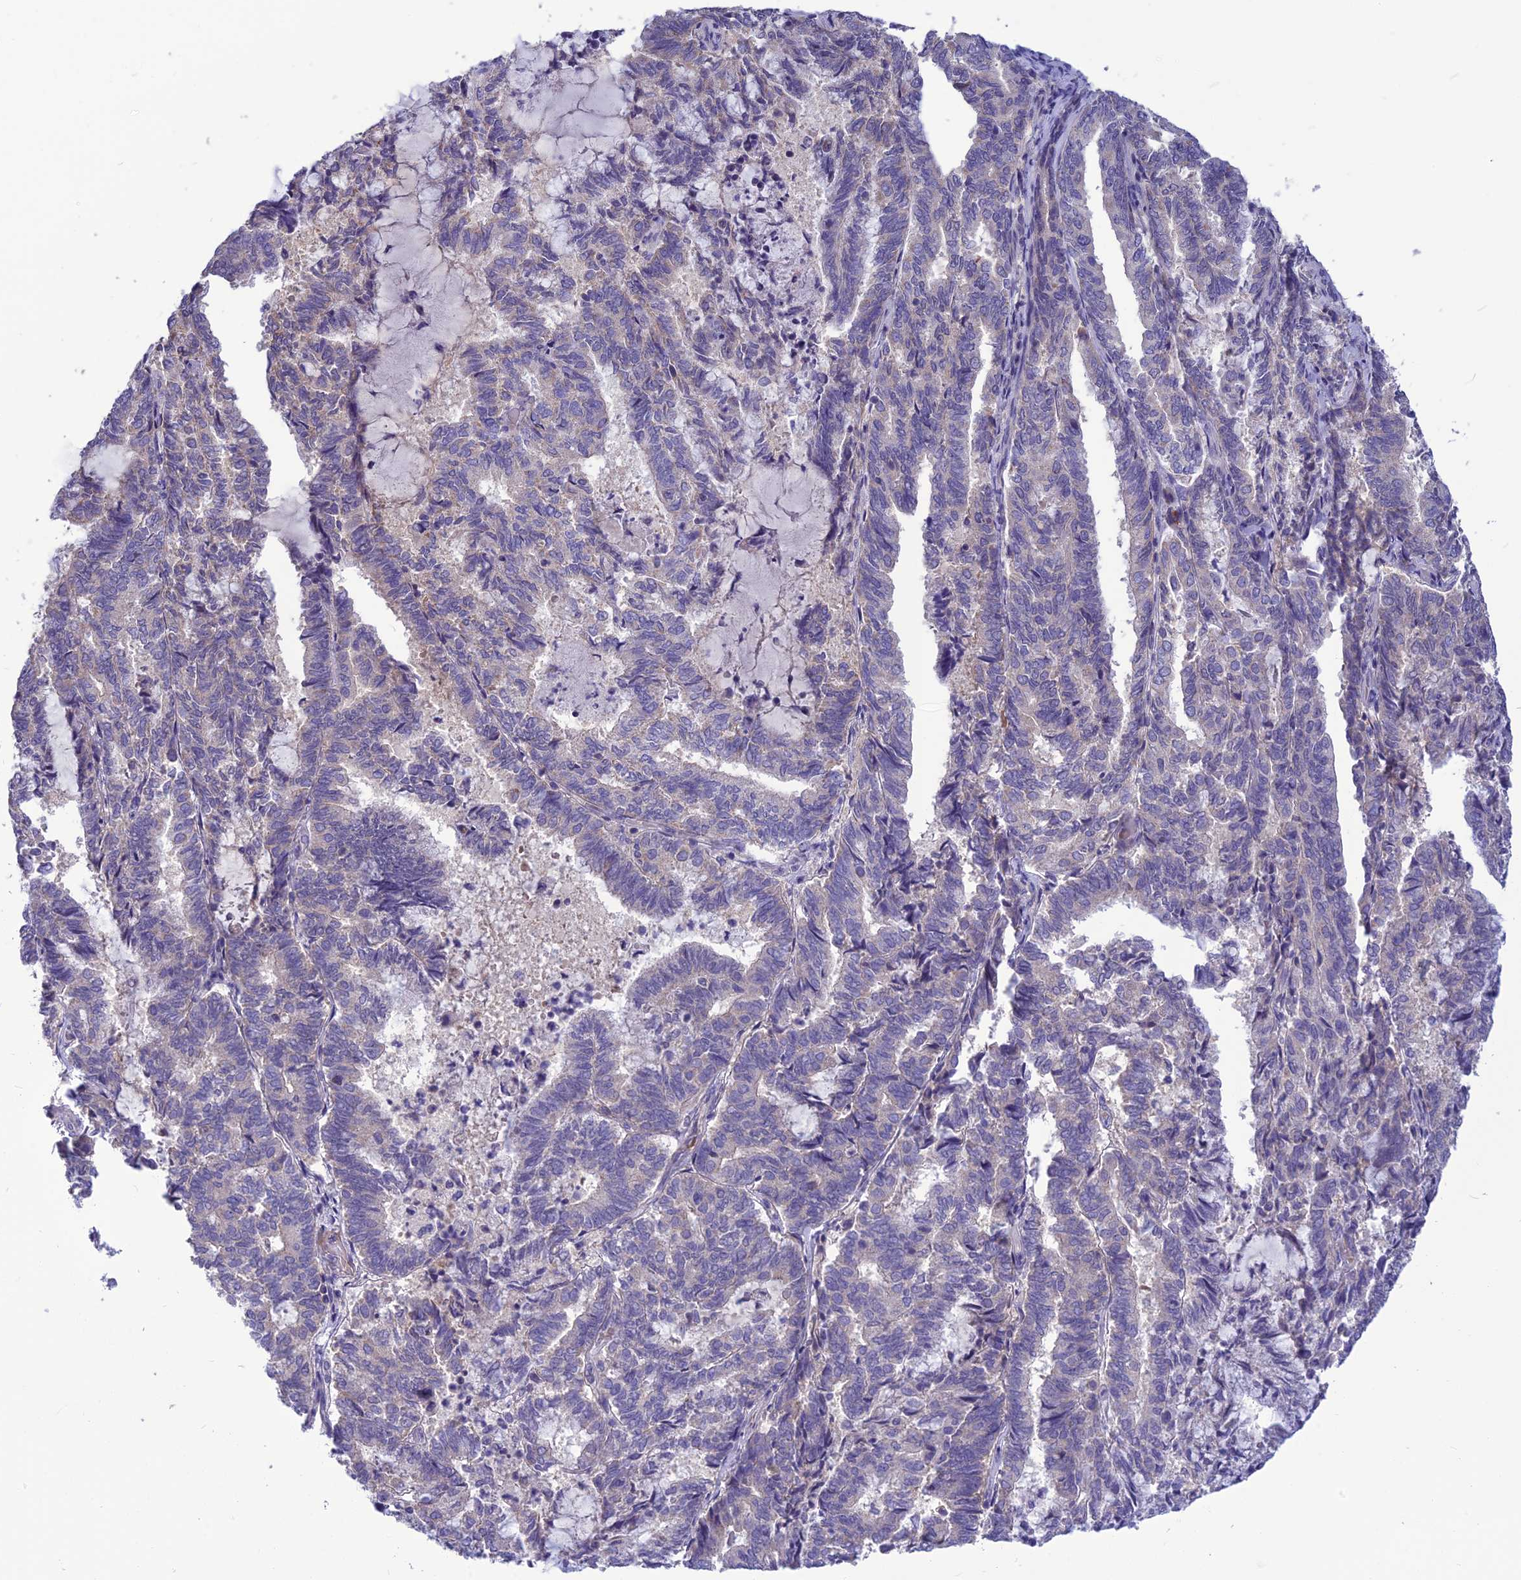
{"staining": {"intensity": "negative", "quantity": "none", "location": "none"}, "tissue": "endometrial cancer", "cell_type": "Tumor cells", "image_type": "cancer", "snomed": [{"axis": "morphology", "description": "Adenocarcinoma, NOS"}, {"axis": "topography", "description": "Endometrium"}], "caption": "The micrograph reveals no significant positivity in tumor cells of endometrial adenocarcinoma. Nuclei are stained in blue.", "gene": "PSMF1", "patient": {"sex": "female", "age": 80}}